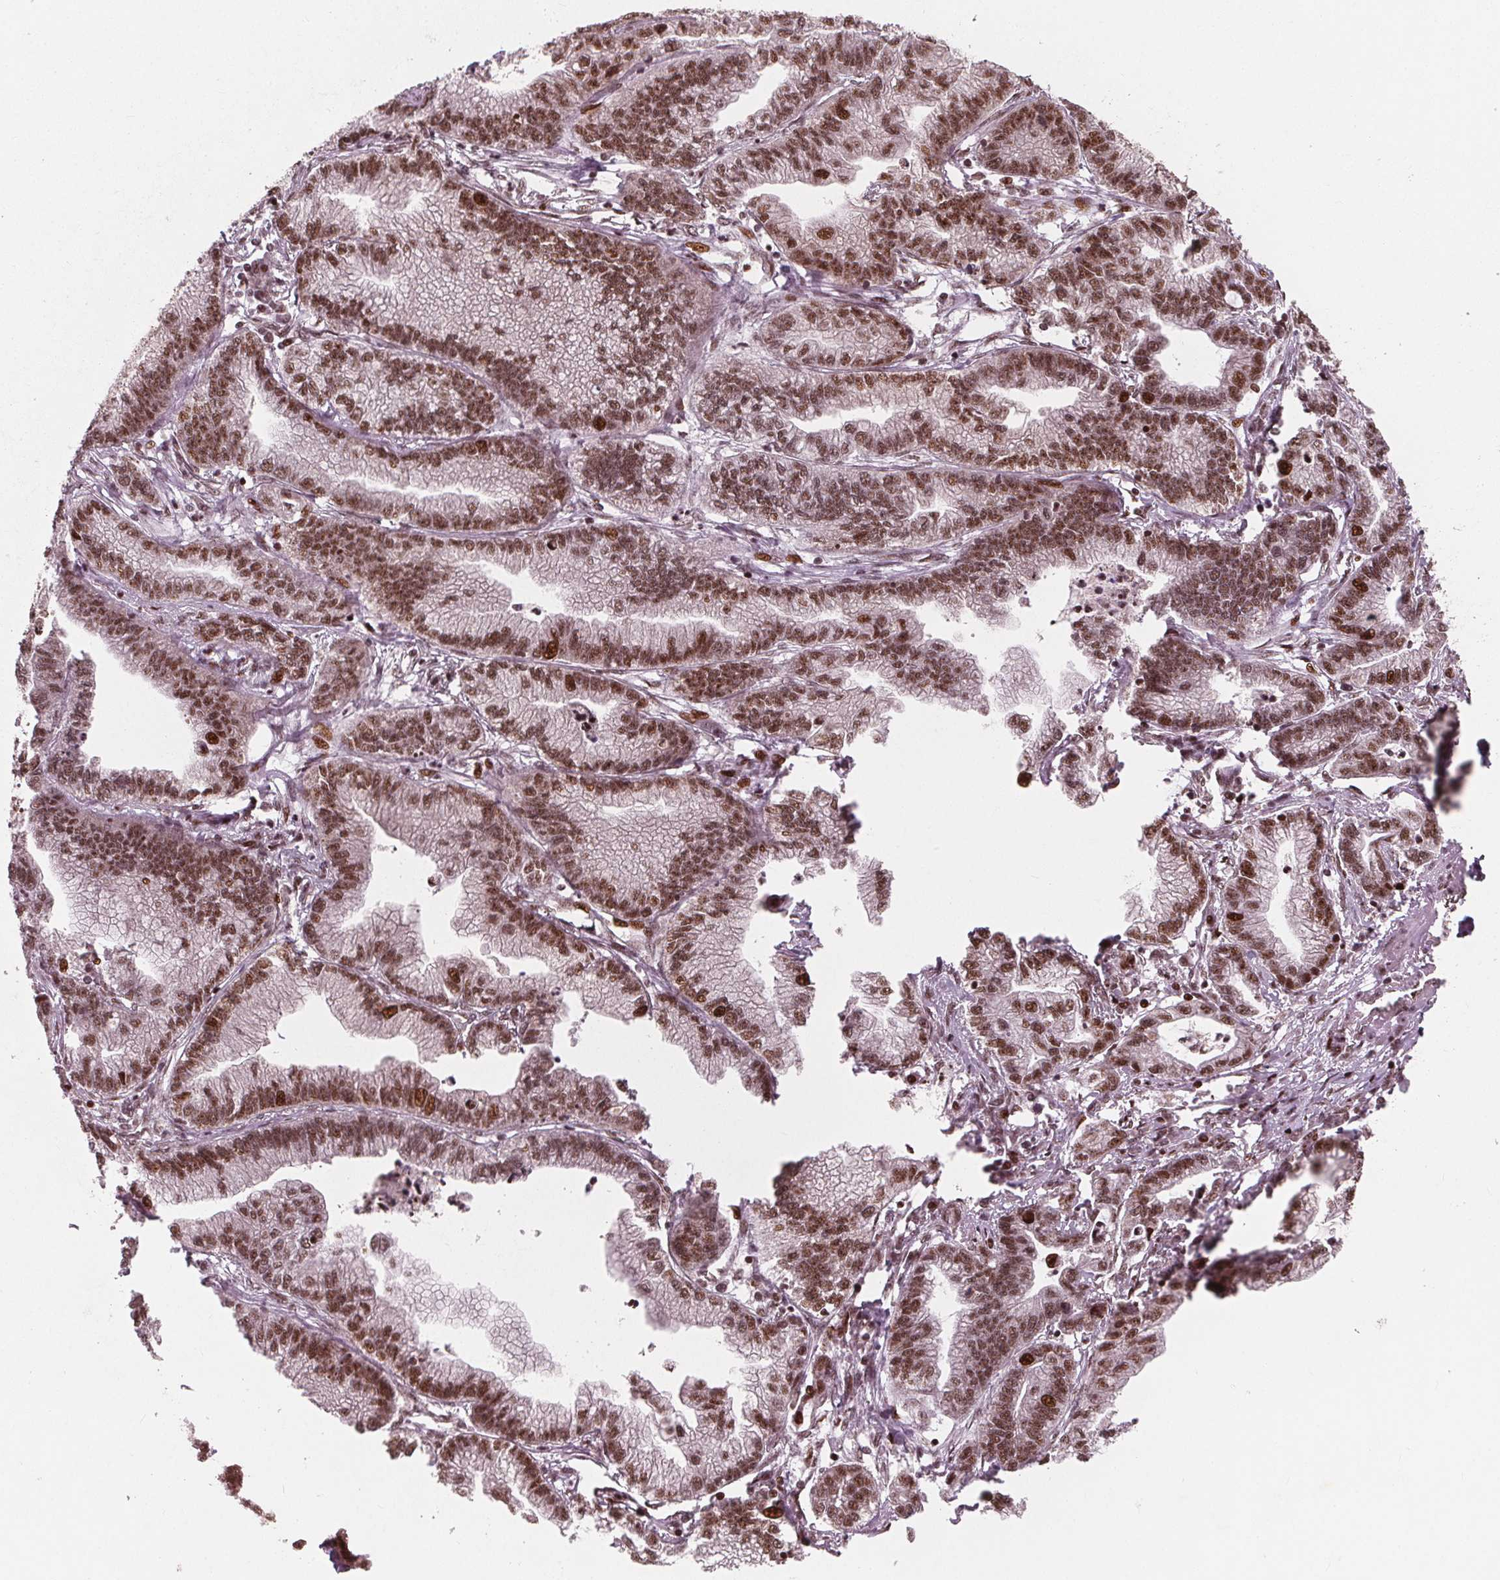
{"staining": {"intensity": "moderate", "quantity": ">75%", "location": "nuclear"}, "tissue": "stomach cancer", "cell_type": "Tumor cells", "image_type": "cancer", "snomed": [{"axis": "morphology", "description": "Adenocarcinoma, NOS"}, {"axis": "topography", "description": "Stomach"}], "caption": "Human stomach cancer (adenocarcinoma) stained with a protein marker exhibits moderate staining in tumor cells.", "gene": "SNRNP35", "patient": {"sex": "male", "age": 83}}